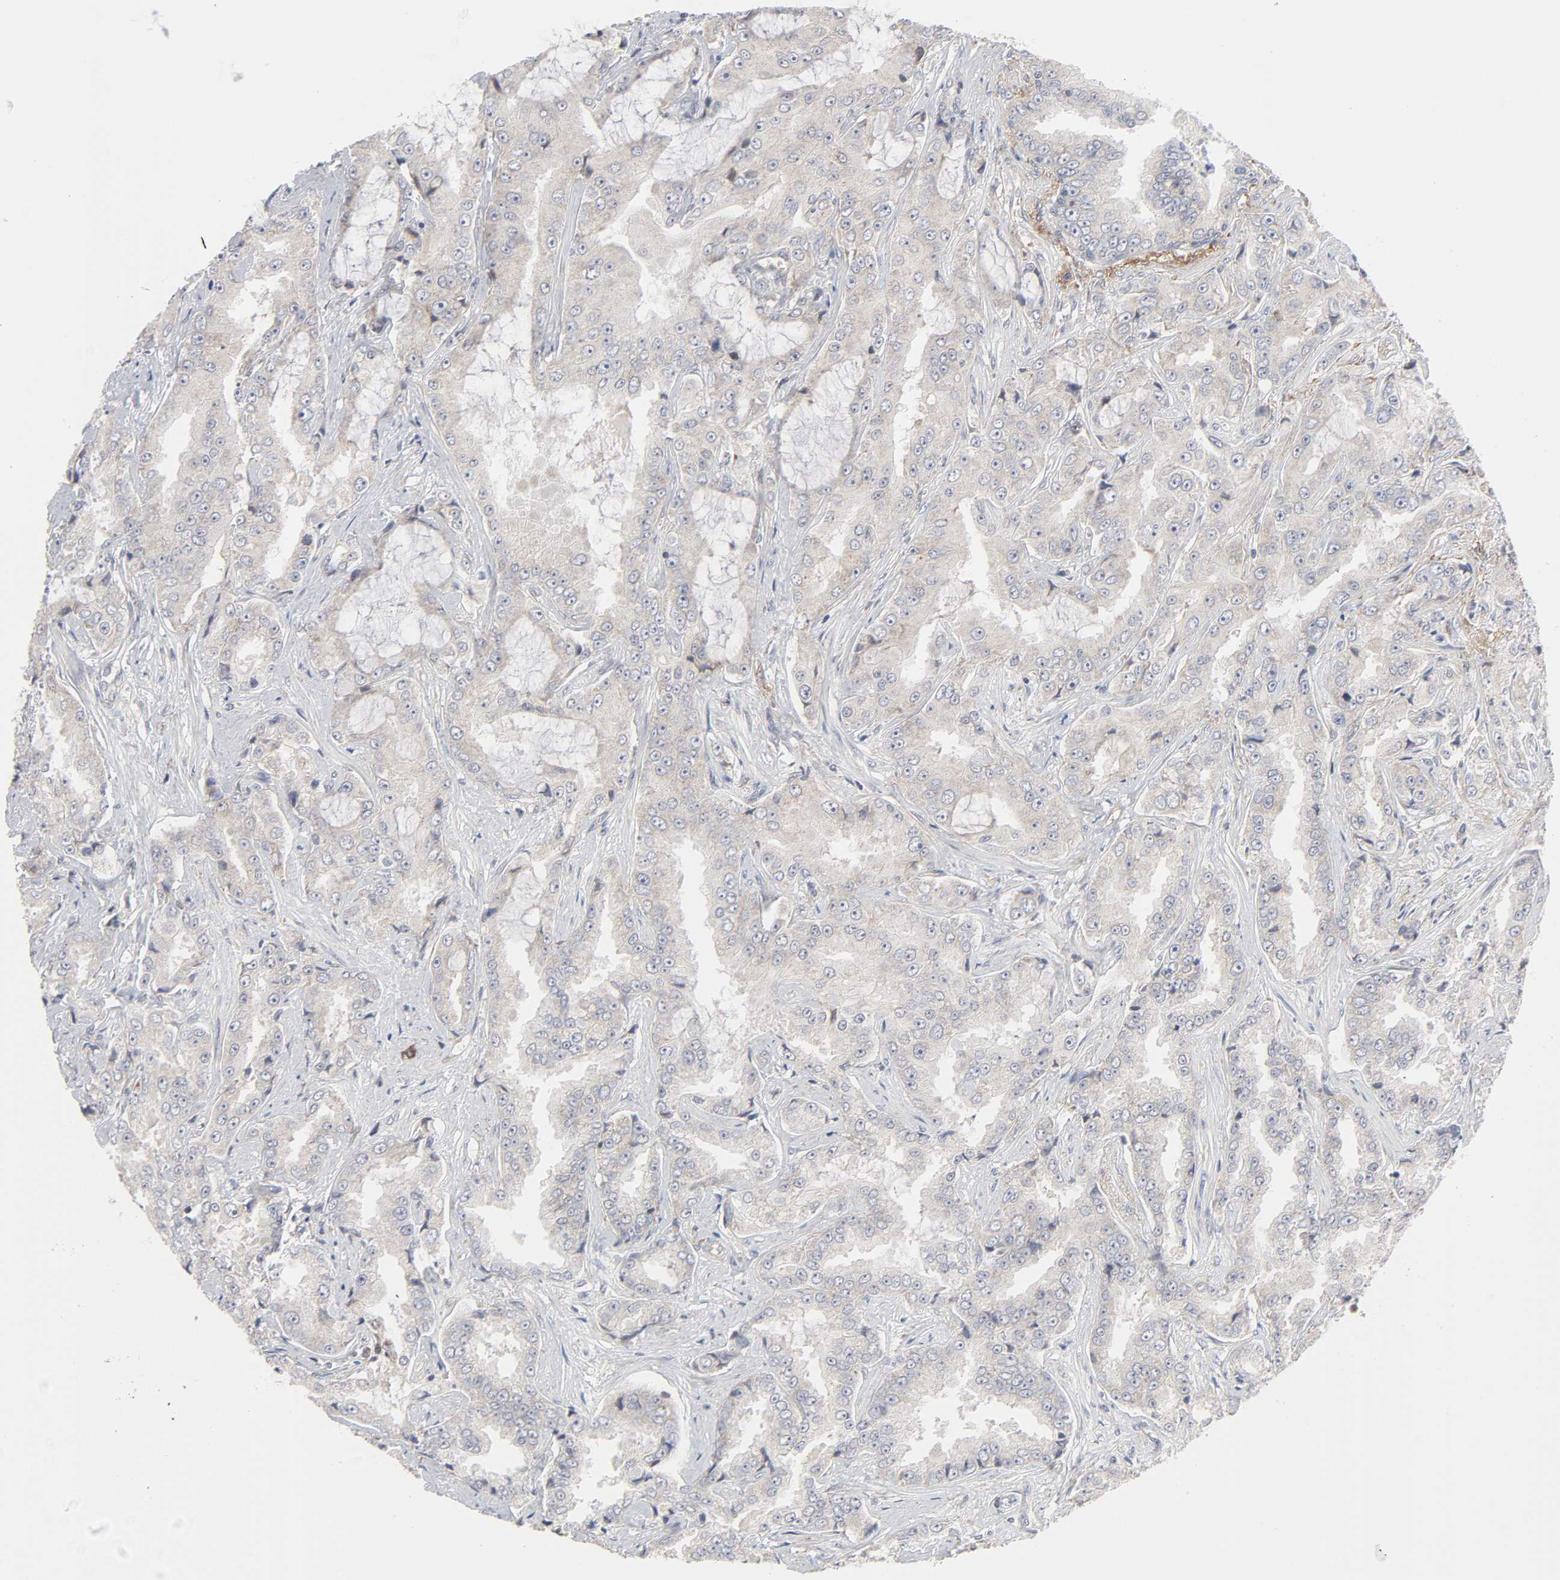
{"staining": {"intensity": "weak", "quantity": "25%-75%", "location": "cytoplasmic/membranous"}, "tissue": "prostate cancer", "cell_type": "Tumor cells", "image_type": "cancer", "snomed": [{"axis": "morphology", "description": "Adenocarcinoma, High grade"}, {"axis": "topography", "description": "Prostate"}], "caption": "Approximately 25%-75% of tumor cells in prostate cancer (adenocarcinoma (high-grade)) demonstrate weak cytoplasmic/membranous protein expression as visualized by brown immunohistochemical staining.", "gene": "IL4R", "patient": {"sex": "male", "age": 73}}